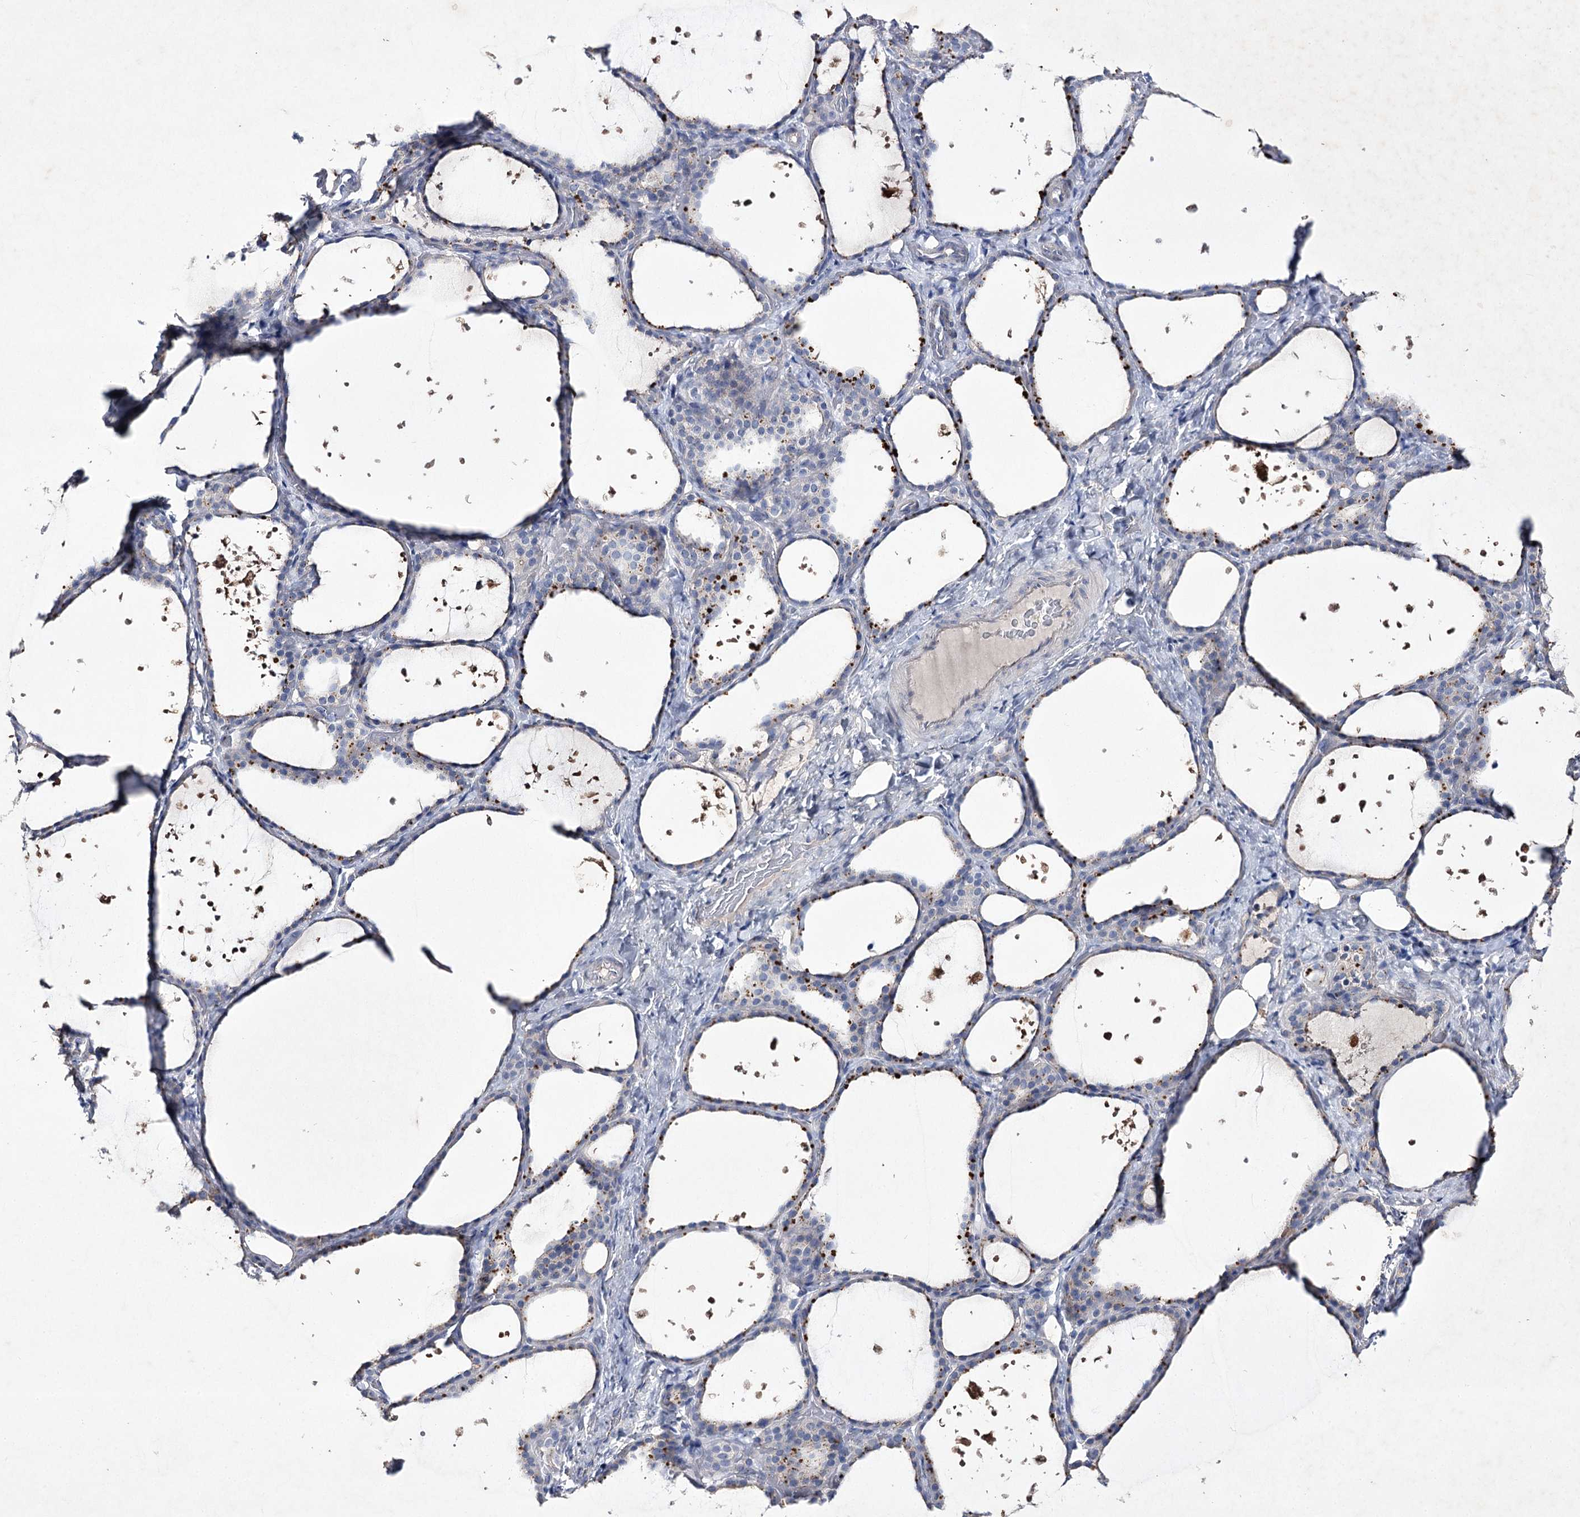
{"staining": {"intensity": "negative", "quantity": "none", "location": "none"}, "tissue": "thyroid gland", "cell_type": "Glandular cells", "image_type": "normal", "snomed": [{"axis": "morphology", "description": "Normal tissue, NOS"}, {"axis": "topography", "description": "Thyroid gland"}], "caption": "A high-resolution photomicrograph shows IHC staining of benign thyroid gland, which shows no significant positivity in glandular cells.", "gene": "COX15", "patient": {"sex": "female", "age": 44}}